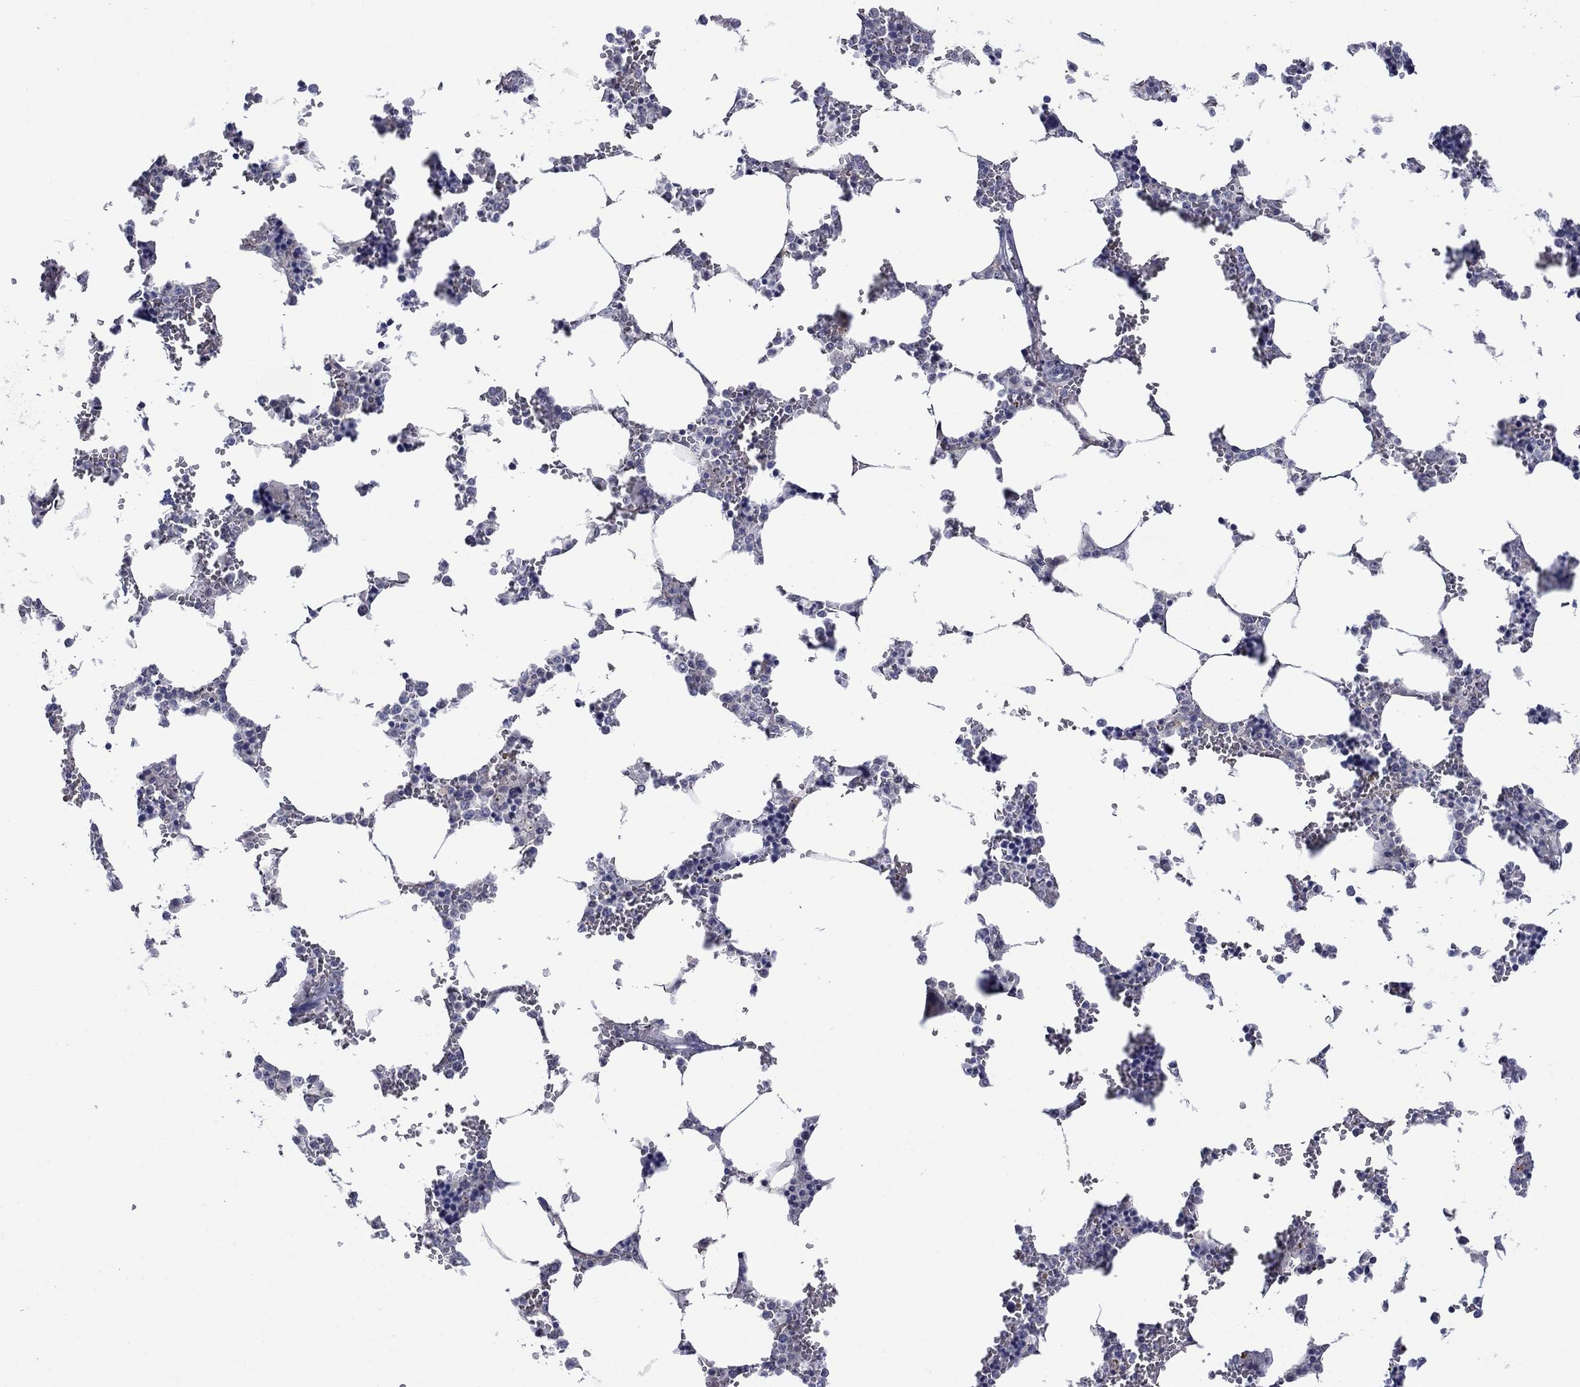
{"staining": {"intensity": "negative", "quantity": "none", "location": "none"}, "tissue": "bone marrow", "cell_type": "Hematopoietic cells", "image_type": "normal", "snomed": [{"axis": "morphology", "description": "Normal tissue, NOS"}, {"axis": "topography", "description": "Bone marrow"}], "caption": "The IHC photomicrograph has no significant staining in hematopoietic cells of bone marrow.", "gene": "NSMF", "patient": {"sex": "female", "age": 72}}